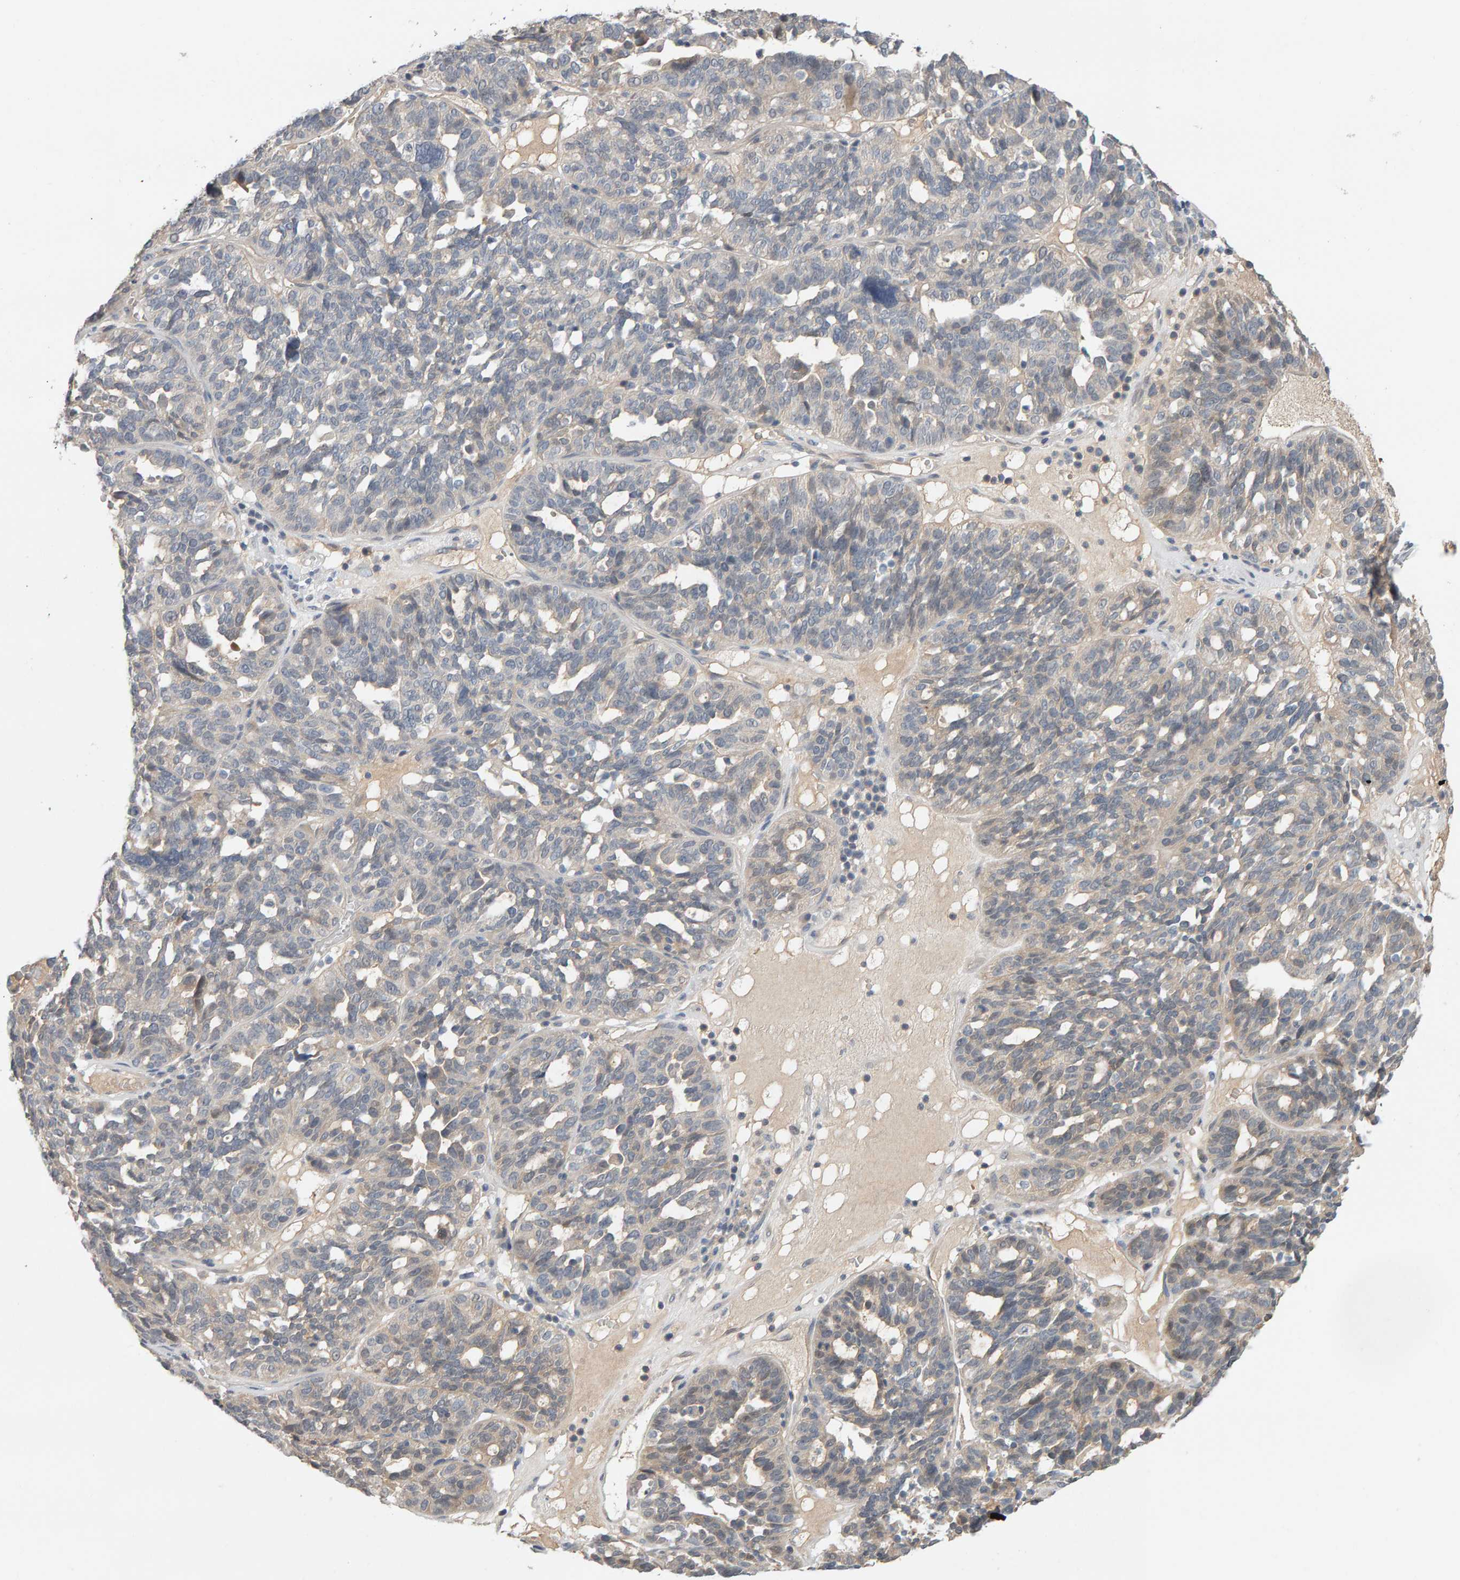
{"staining": {"intensity": "weak", "quantity": "<25%", "location": "cytoplasmic/membranous"}, "tissue": "ovarian cancer", "cell_type": "Tumor cells", "image_type": "cancer", "snomed": [{"axis": "morphology", "description": "Cystadenocarcinoma, serous, NOS"}, {"axis": "topography", "description": "Ovary"}], "caption": "Image shows no significant protein positivity in tumor cells of ovarian cancer. (DAB (3,3'-diaminobenzidine) immunohistochemistry with hematoxylin counter stain).", "gene": "GFUS", "patient": {"sex": "female", "age": 59}}